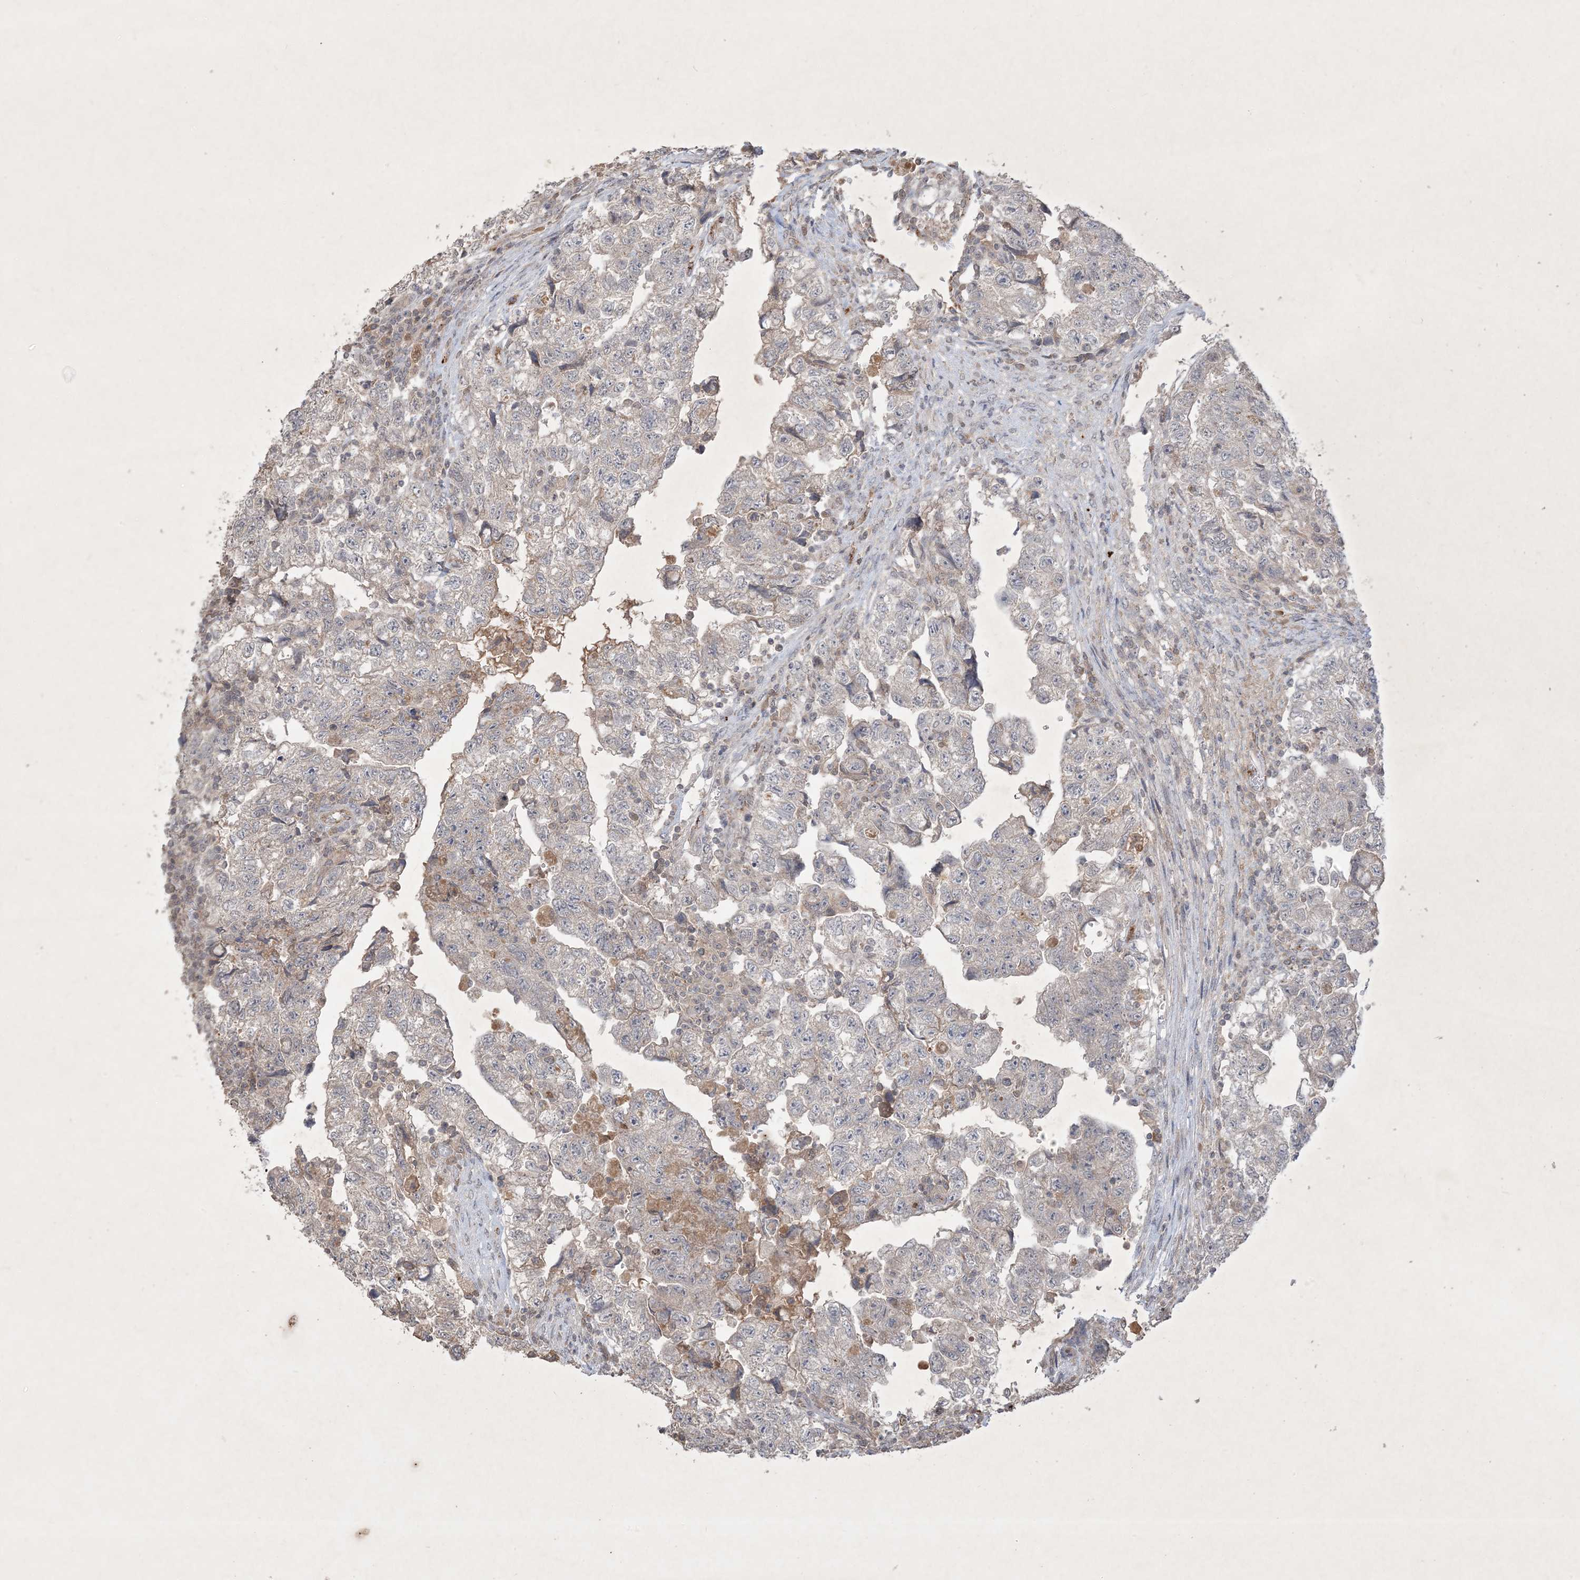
{"staining": {"intensity": "negative", "quantity": "none", "location": "none"}, "tissue": "testis cancer", "cell_type": "Tumor cells", "image_type": "cancer", "snomed": [{"axis": "morphology", "description": "Carcinoma, Embryonal, NOS"}, {"axis": "topography", "description": "Testis"}], "caption": "IHC of human testis cancer reveals no staining in tumor cells.", "gene": "PRSS36", "patient": {"sex": "male", "age": 36}}